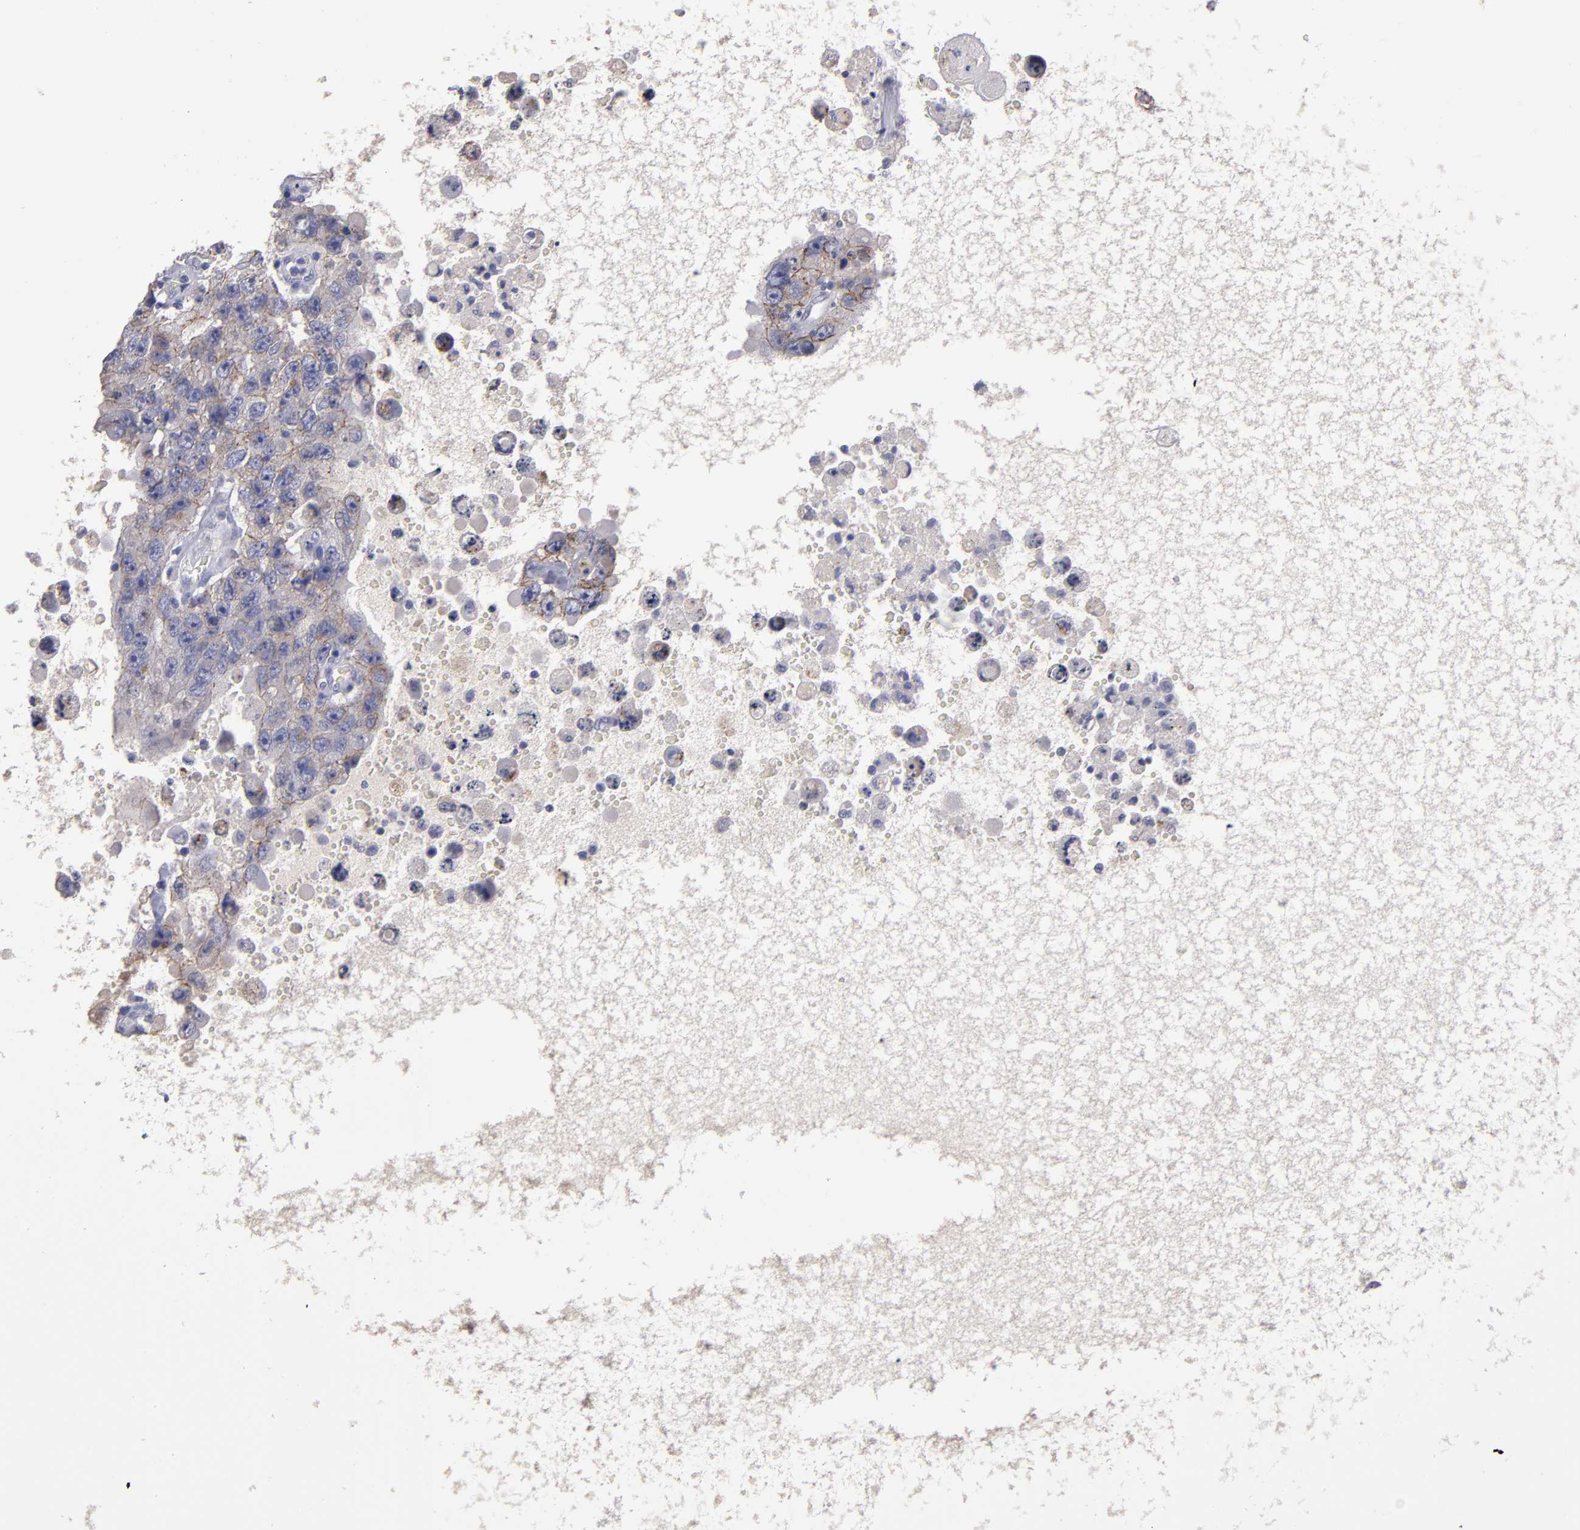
{"staining": {"intensity": "moderate", "quantity": ">75%", "location": "cytoplasmic/membranous"}, "tissue": "testis cancer", "cell_type": "Tumor cells", "image_type": "cancer", "snomed": [{"axis": "morphology", "description": "Carcinoma, Embryonal, NOS"}, {"axis": "topography", "description": "Testis"}], "caption": "Human testis embryonal carcinoma stained with a brown dye demonstrates moderate cytoplasmic/membranous positive expression in approximately >75% of tumor cells.", "gene": "CDH3", "patient": {"sex": "male", "age": 26}}